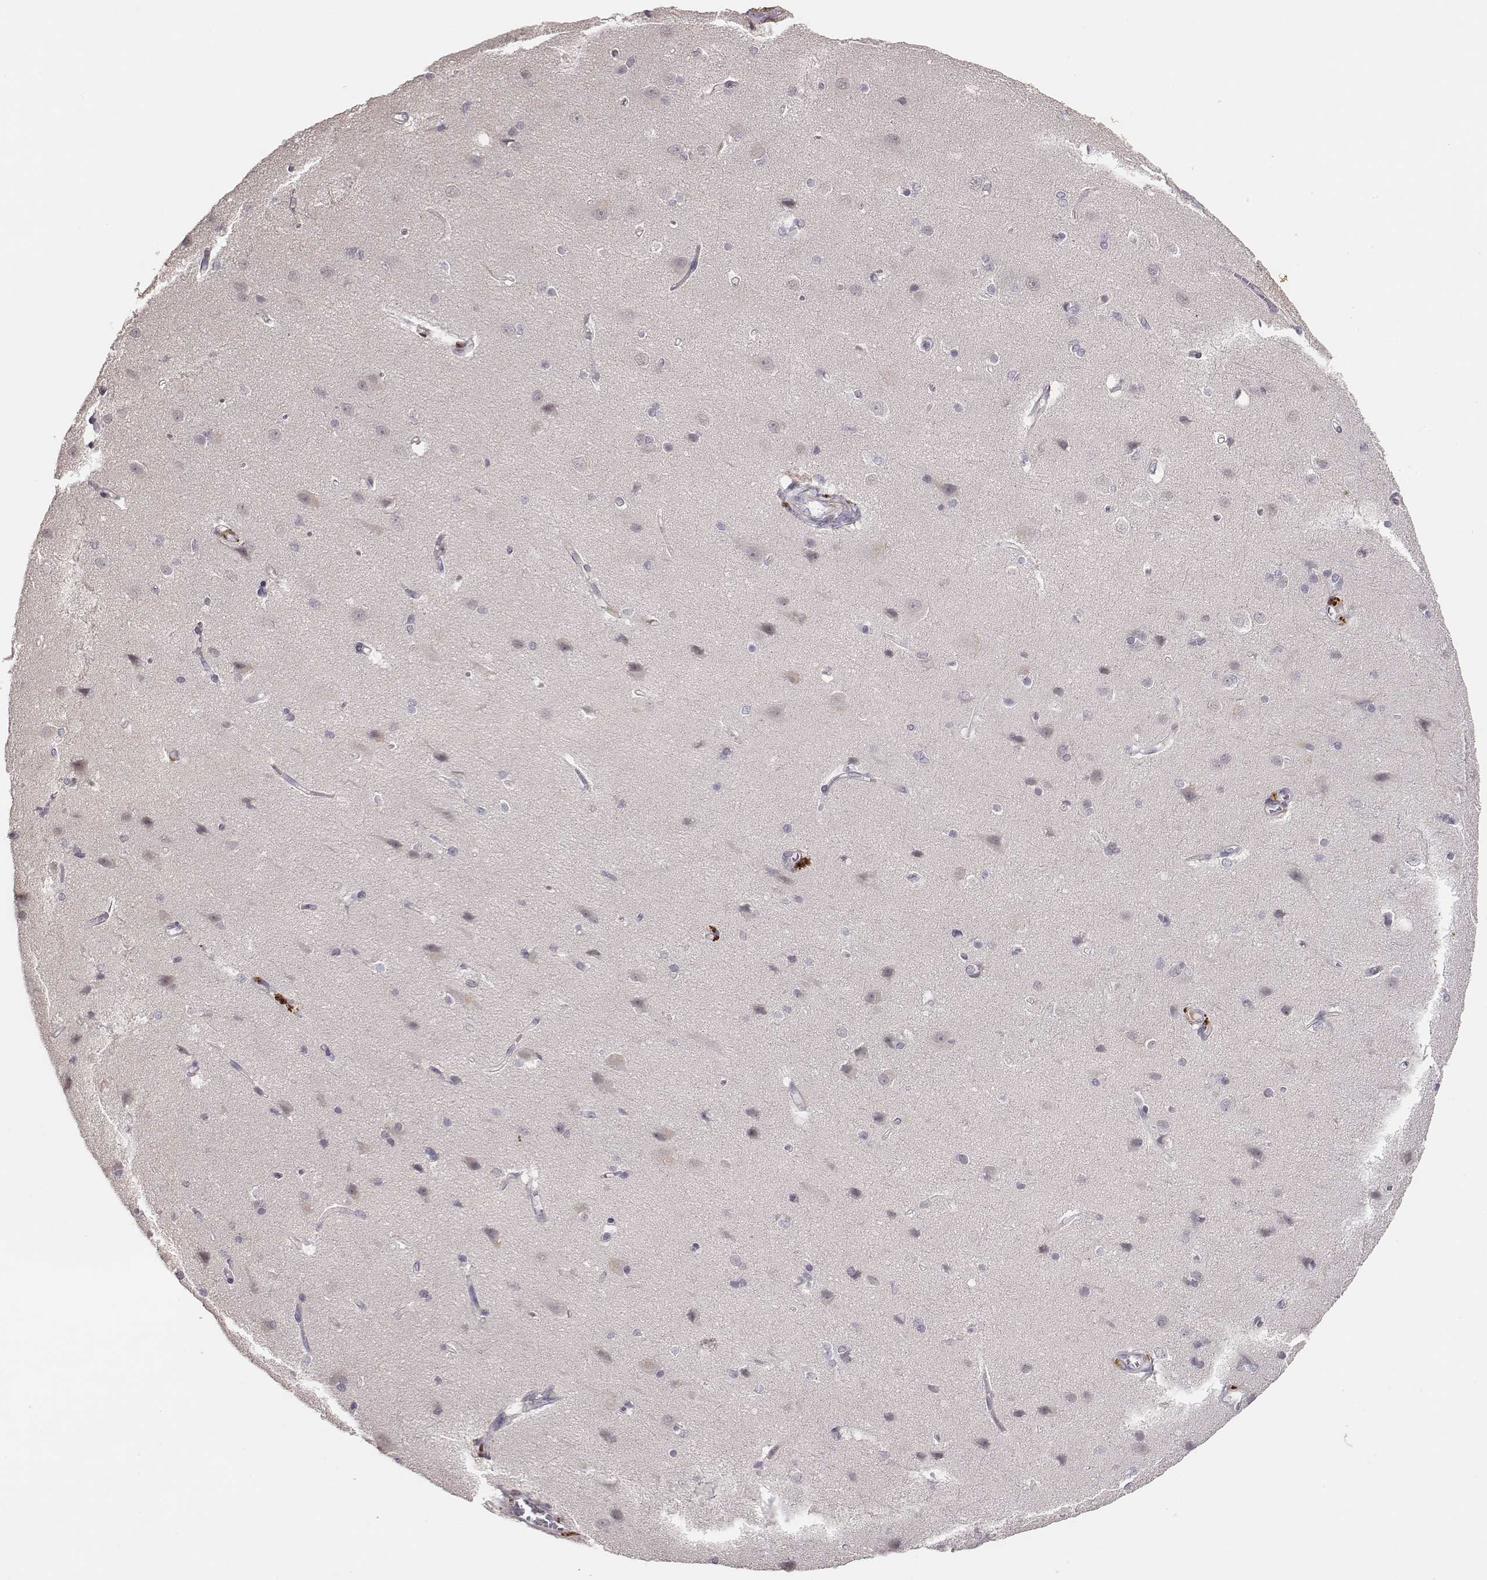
{"staining": {"intensity": "negative", "quantity": "none", "location": "none"}, "tissue": "cerebral cortex", "cell_type": "Endothelial cells", "image_type": "normal", "snomed": [{"axis": "morphology", "description": "Normal tissue, NOS"}, {"axis": "topography", "description": "Cerebral cortex"}], "caption": "A high-resolution image shows immunohistochemistry staining of benign cerebral cortex, which demonstrates no significant expression in endothelial cells. (Stains: DAB immunohistochemistry (IHC) with hematoxylin counter stain, Microscopy: brightfield microscopy at high magnification).", "gene": "SLC22A6", "patient": {"sex": "male", "age": 37}}